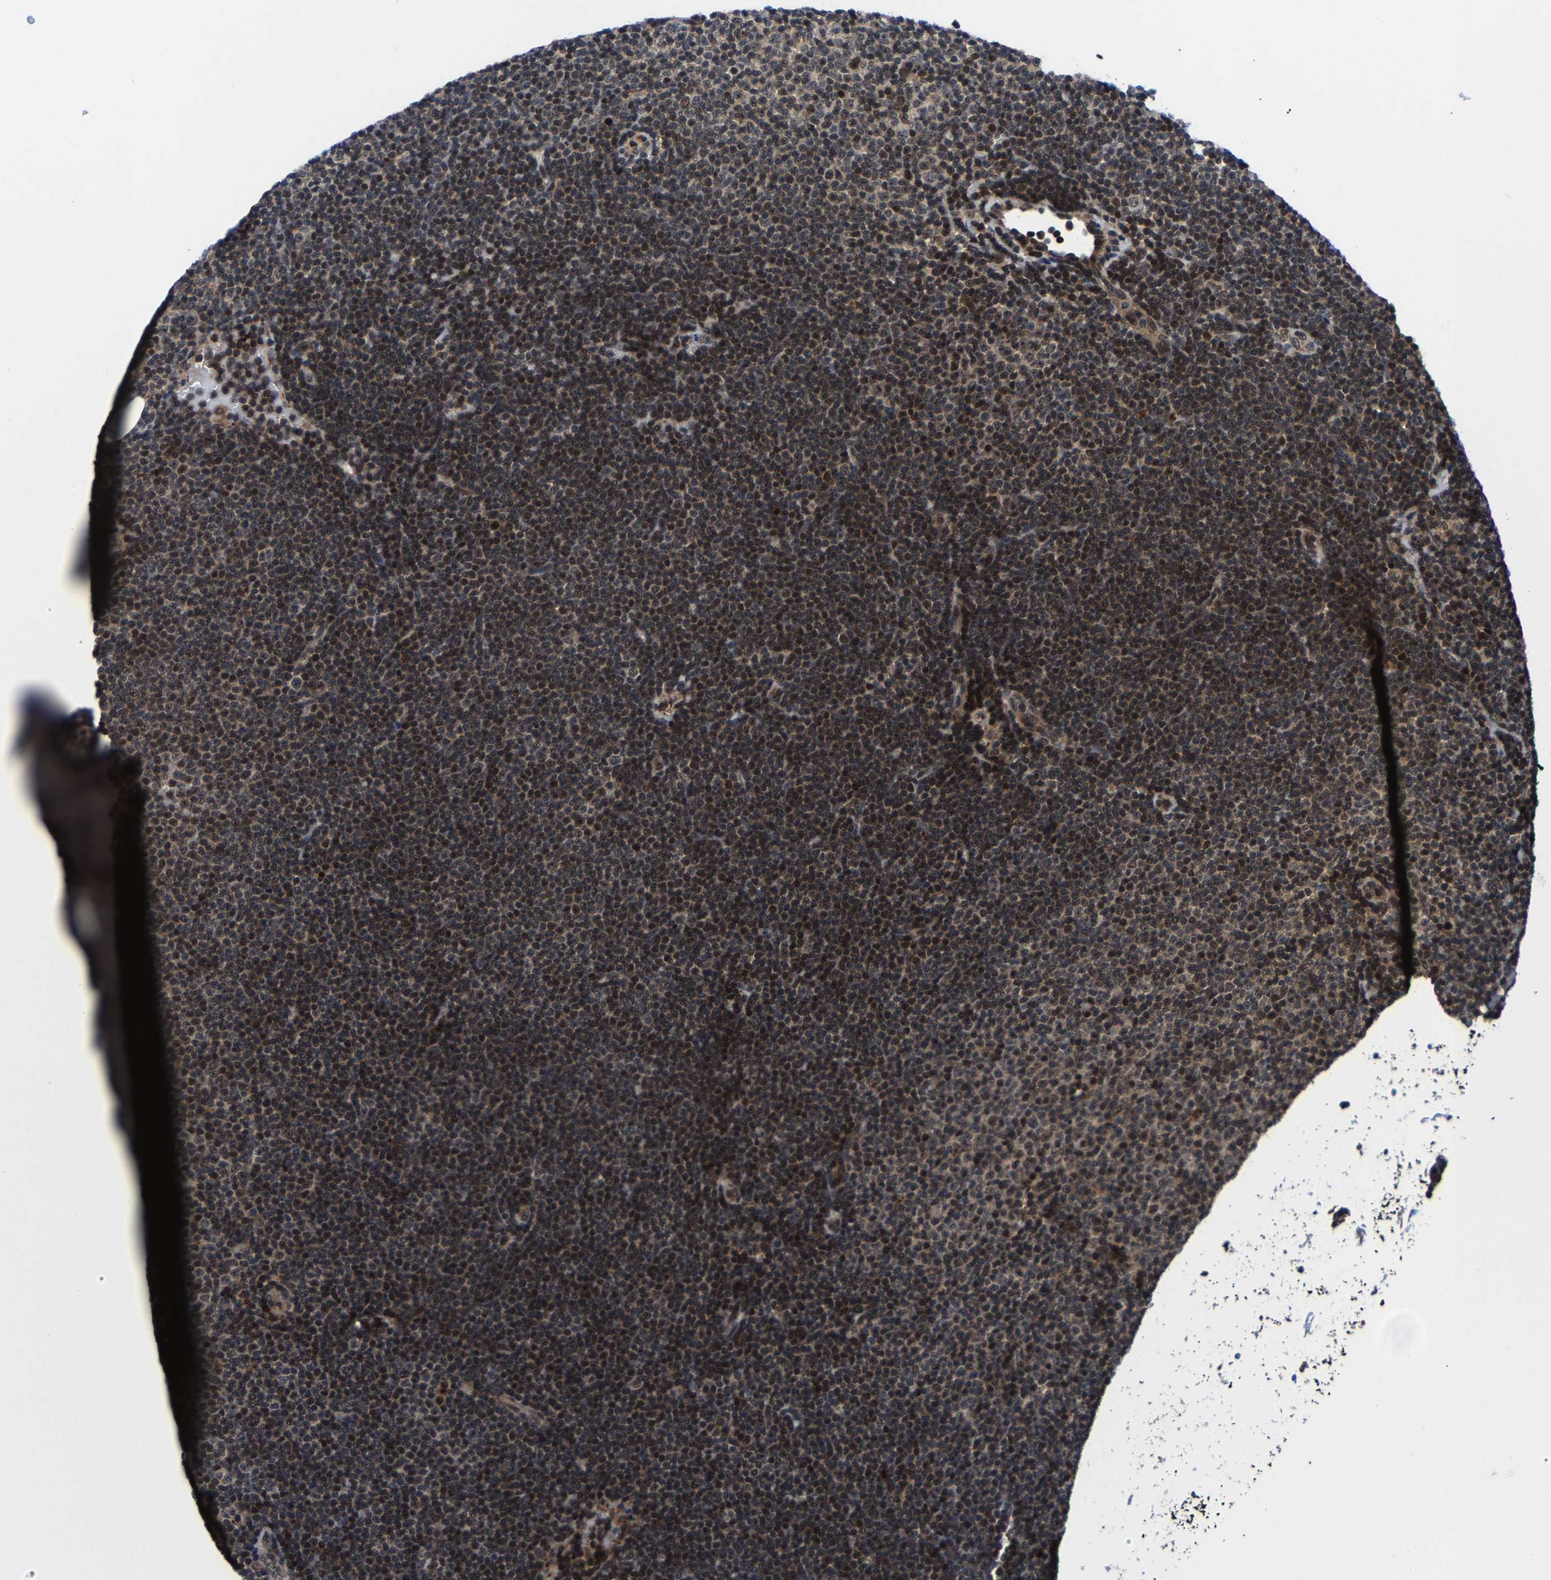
{"staining": {"intensity": "moderate", "quantity": "25%-75%", "location": "cytoplasmic/membranous,nuclear"}, "tissue": "lymphoma", "cell_type": "Tumor cells", "image_type": "cancer", "snomed": [{"axis": "morphology", "description": "Malignant lymphoma, non-Hodgkin's type, Low grade"}, {"axis": "topography", "description": "Lymph node"}], "caption": "Immunohistochemistry of human malignant lymphoma, non-Hodgkin's type (low-grade) demonstrates medium levels of moderate cytoplasmic/membranous and nuclear positivity in approximately 25%-75% of tumor cells. The protein of interest is stained brown, and the nuclei are stained in blue (DAB IHC with brightfield microscopy, high magnification).", "gene": "ZCCHC7", "patient": {"sex": "female", "age": 53}}